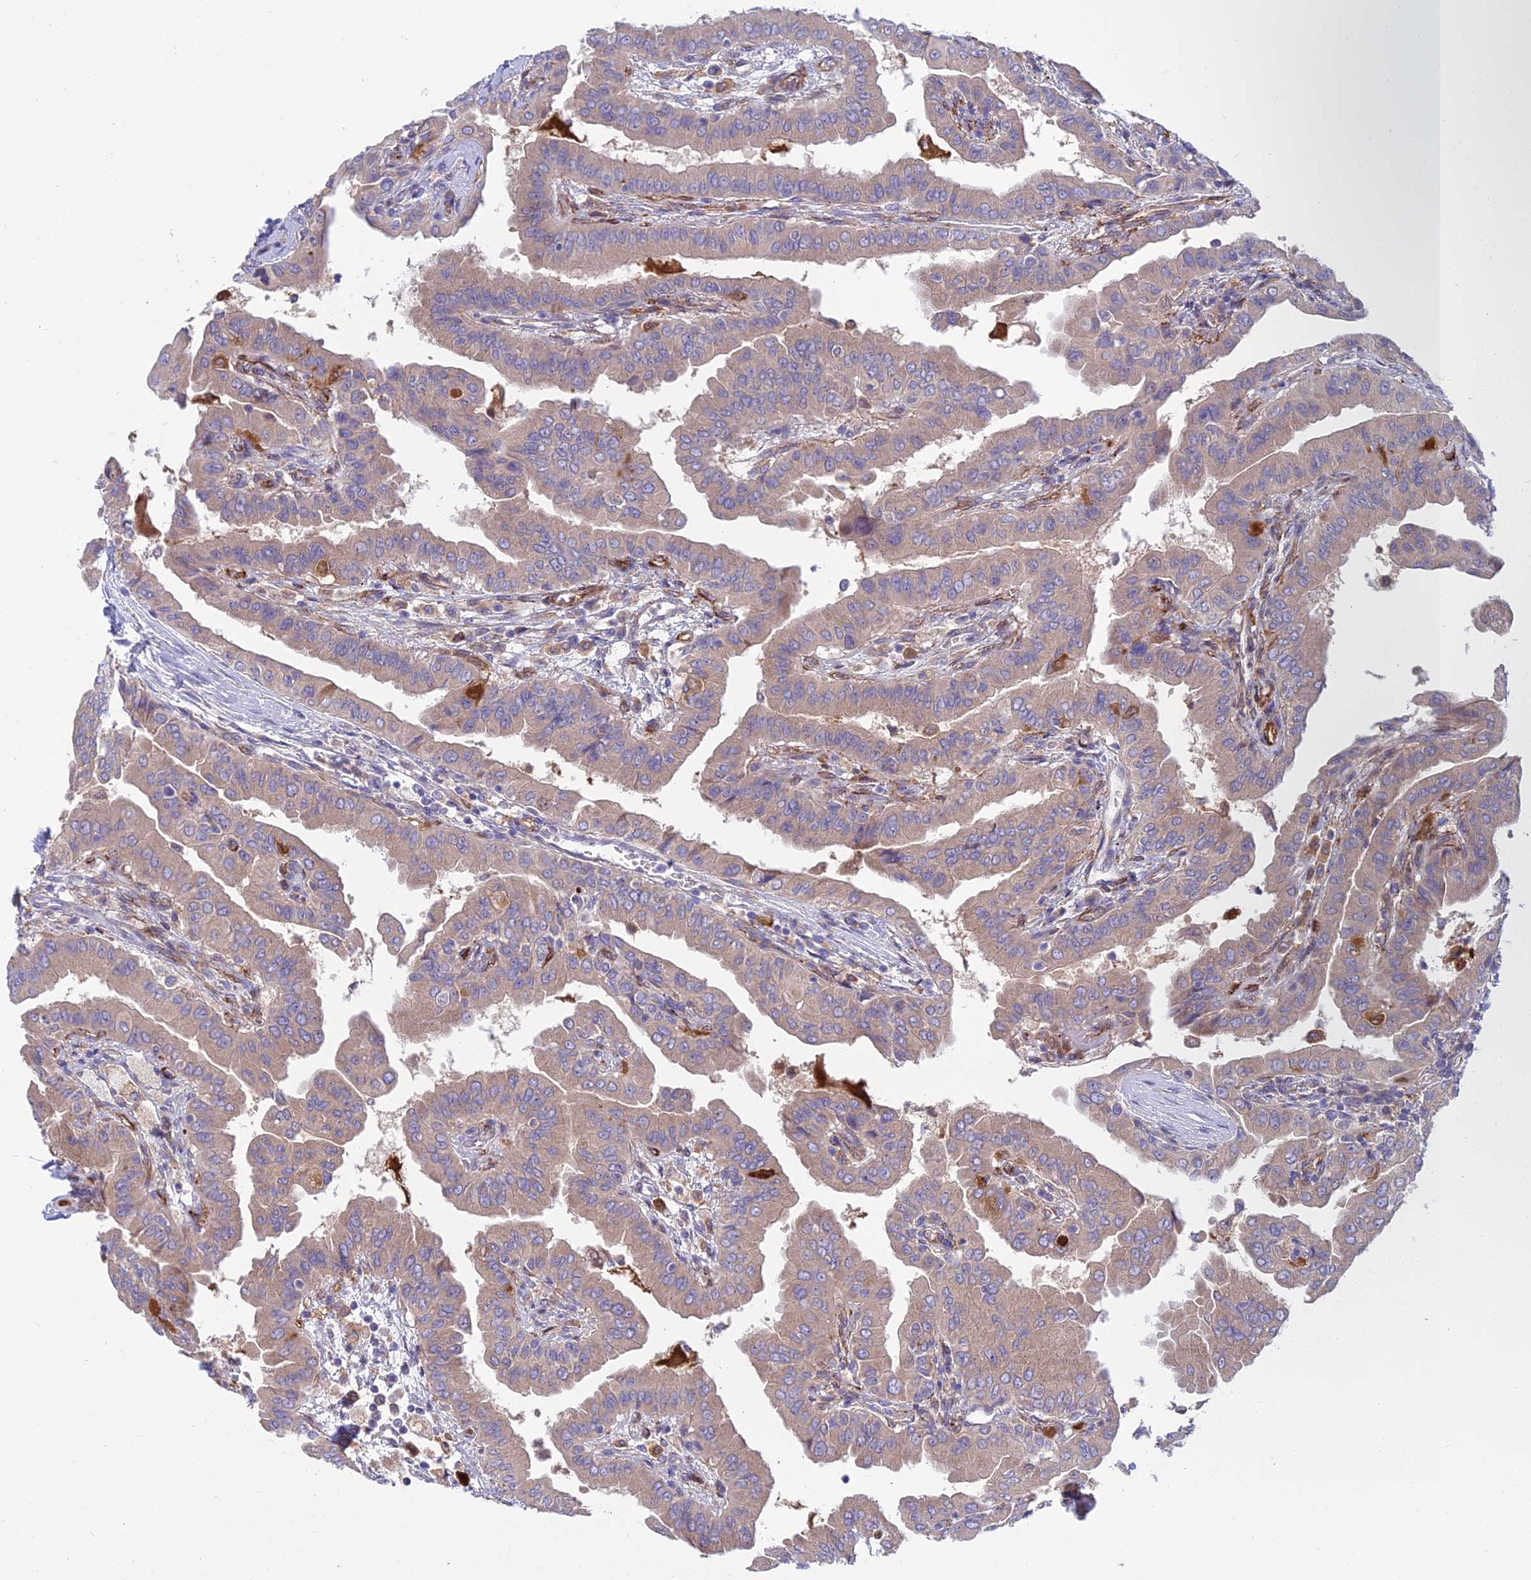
{"staining": {"intensity": "weak", "quantity": ">75%", "location": "cytoplasmic/membranous"}, "tissue": "thyroid cancer", "cell_type": "Tumor cells", "image_type": "cancer", "snomed": [{"axis": "morphology", "description": "Papillary adenocarcinoma, NOS"}, {"axis": "topography", "description": "Thyroid gland"}], "caption": "Immunohistochemical staining of human thyroid cancer shows low levels of weak cytoplasmic/membranous protein positivity in approximately >75% of tumor cells.", "gene": "DUS2", "patient": {"sex": "male", "age": 33}}